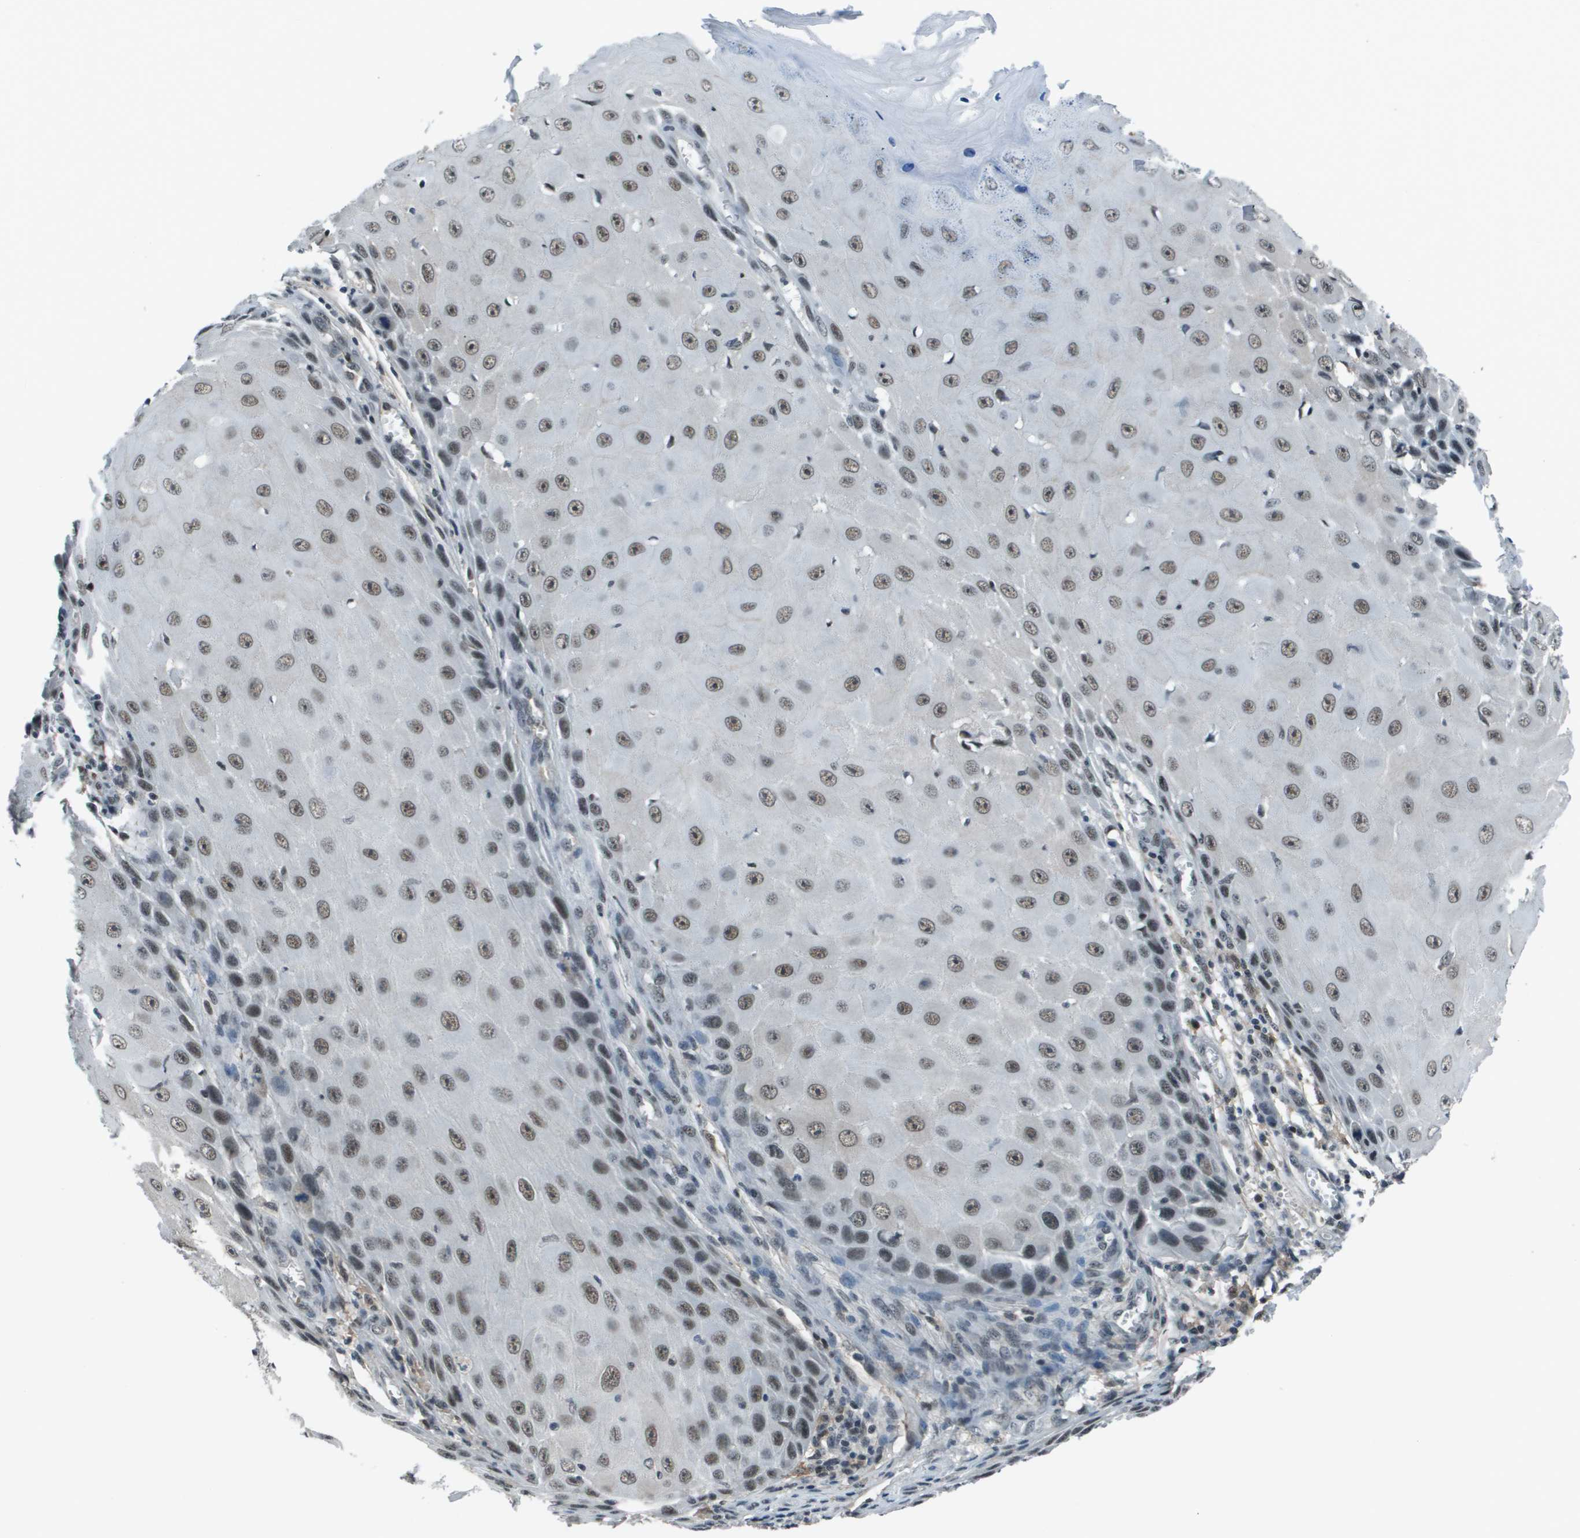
{"staining": {"intensity": "moderate", "quantity": "25%-75%", "location": "nuclear"}, "tissue": "skin cancer", "cell_type": "Tumor cells", "image_type": "cancer", "snomed": [{"axis": "morphology", "description": "Squamous cell carcinoma, NOS"}, {"axis": "topography", "description": "Skin"}], "caption": "The photomicrograph displays staining of skin cancer (squamous cell carcinoma), revealing moderate nuclear protein staining (brown color) within tumor cells.", "gene": "THRAP3", "patient": {"sex": "female", "age": 73}}